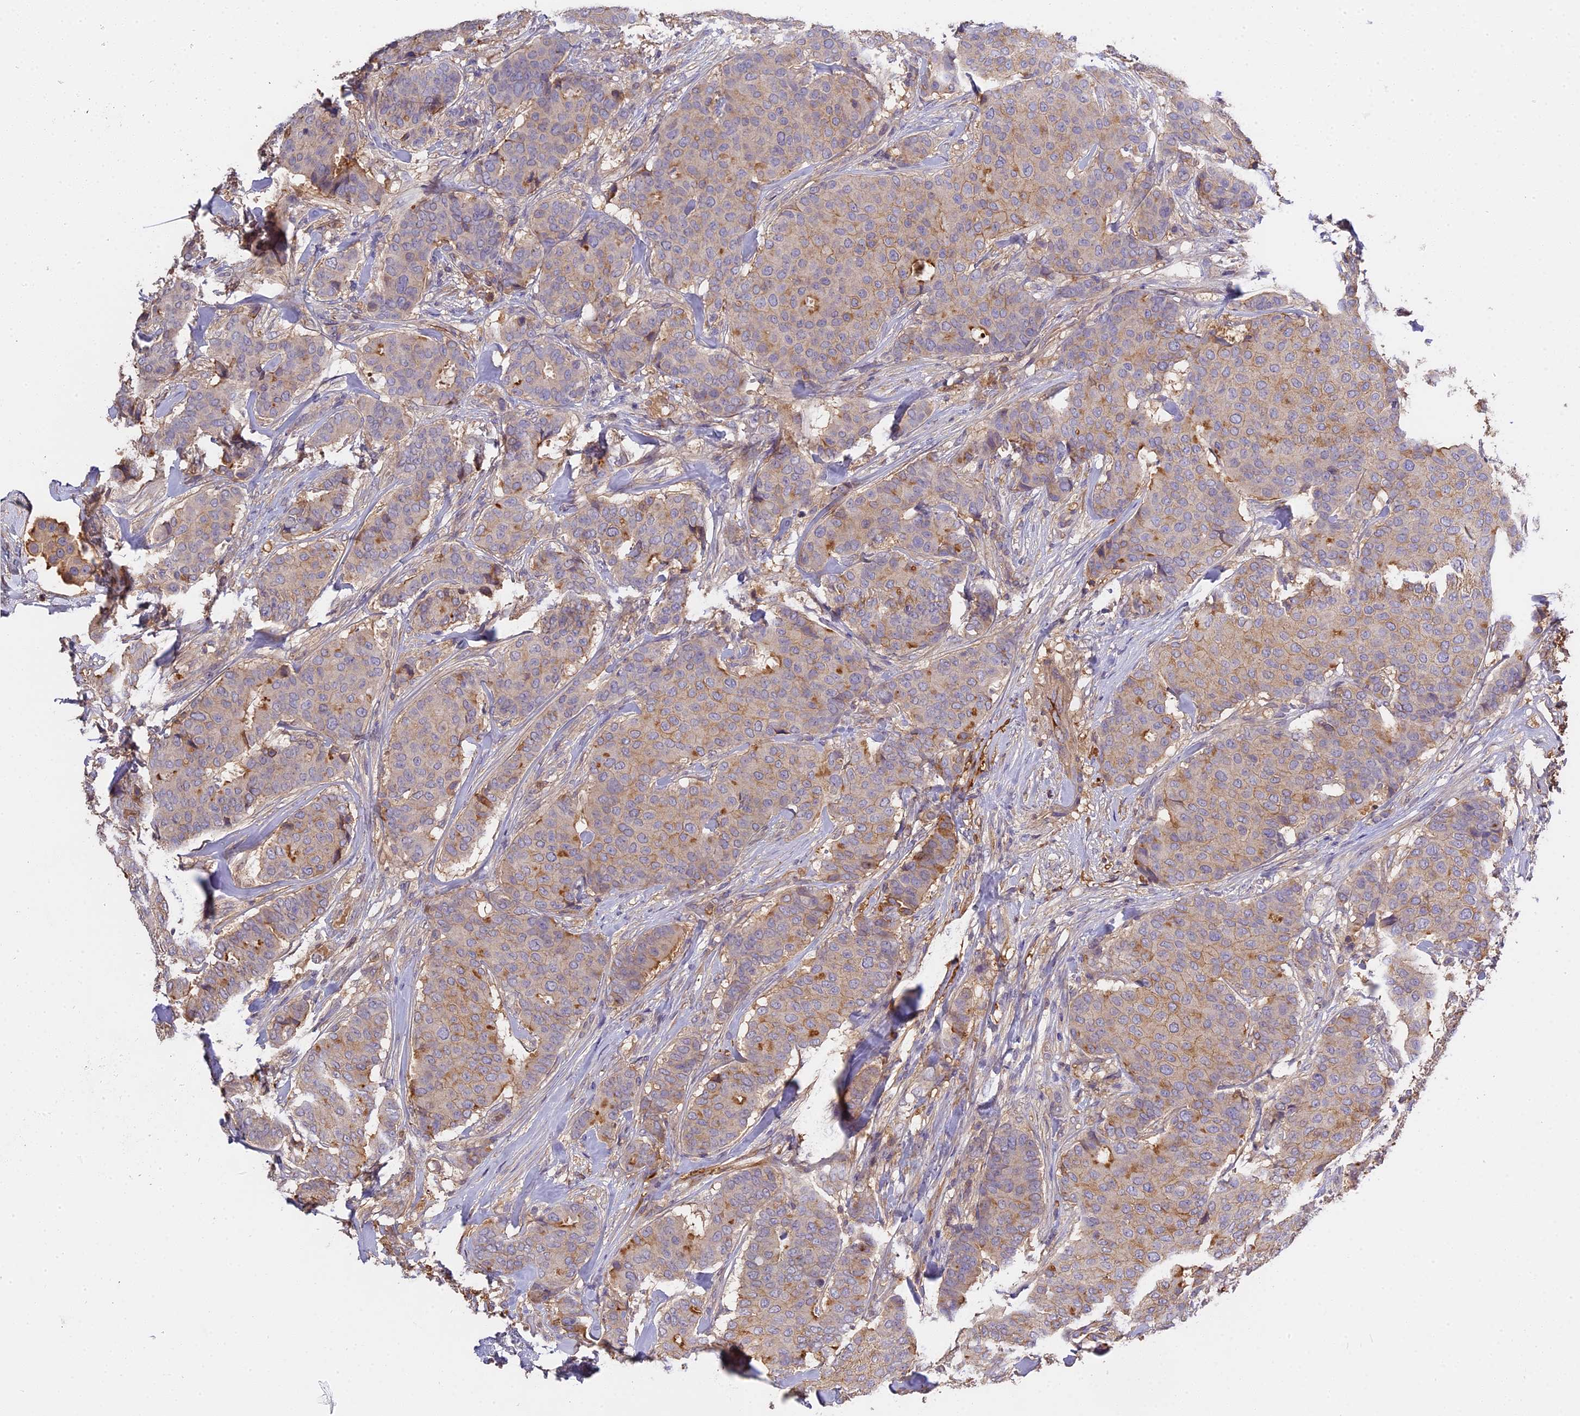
{"staining": {"intensity": "moderate", "quantity": "<25%", "location": "cytoplasmic/membranous"}, "tissue": "breast cancer", "cell_type": "Tumor cells", "image_type": "cancer", "snomed": [{"axis": "morphology", "description": "Duct carcinoma"}, {"axis": "topography", "description": "Breast"}], "caption": "Protein staining shows moderate cytoplasmic/membranous staining in about <25% of tumor cells in breast intraductal carcinoma.", "gene": "CFAP119", "patient": {"sex": "female", "age": 75}}